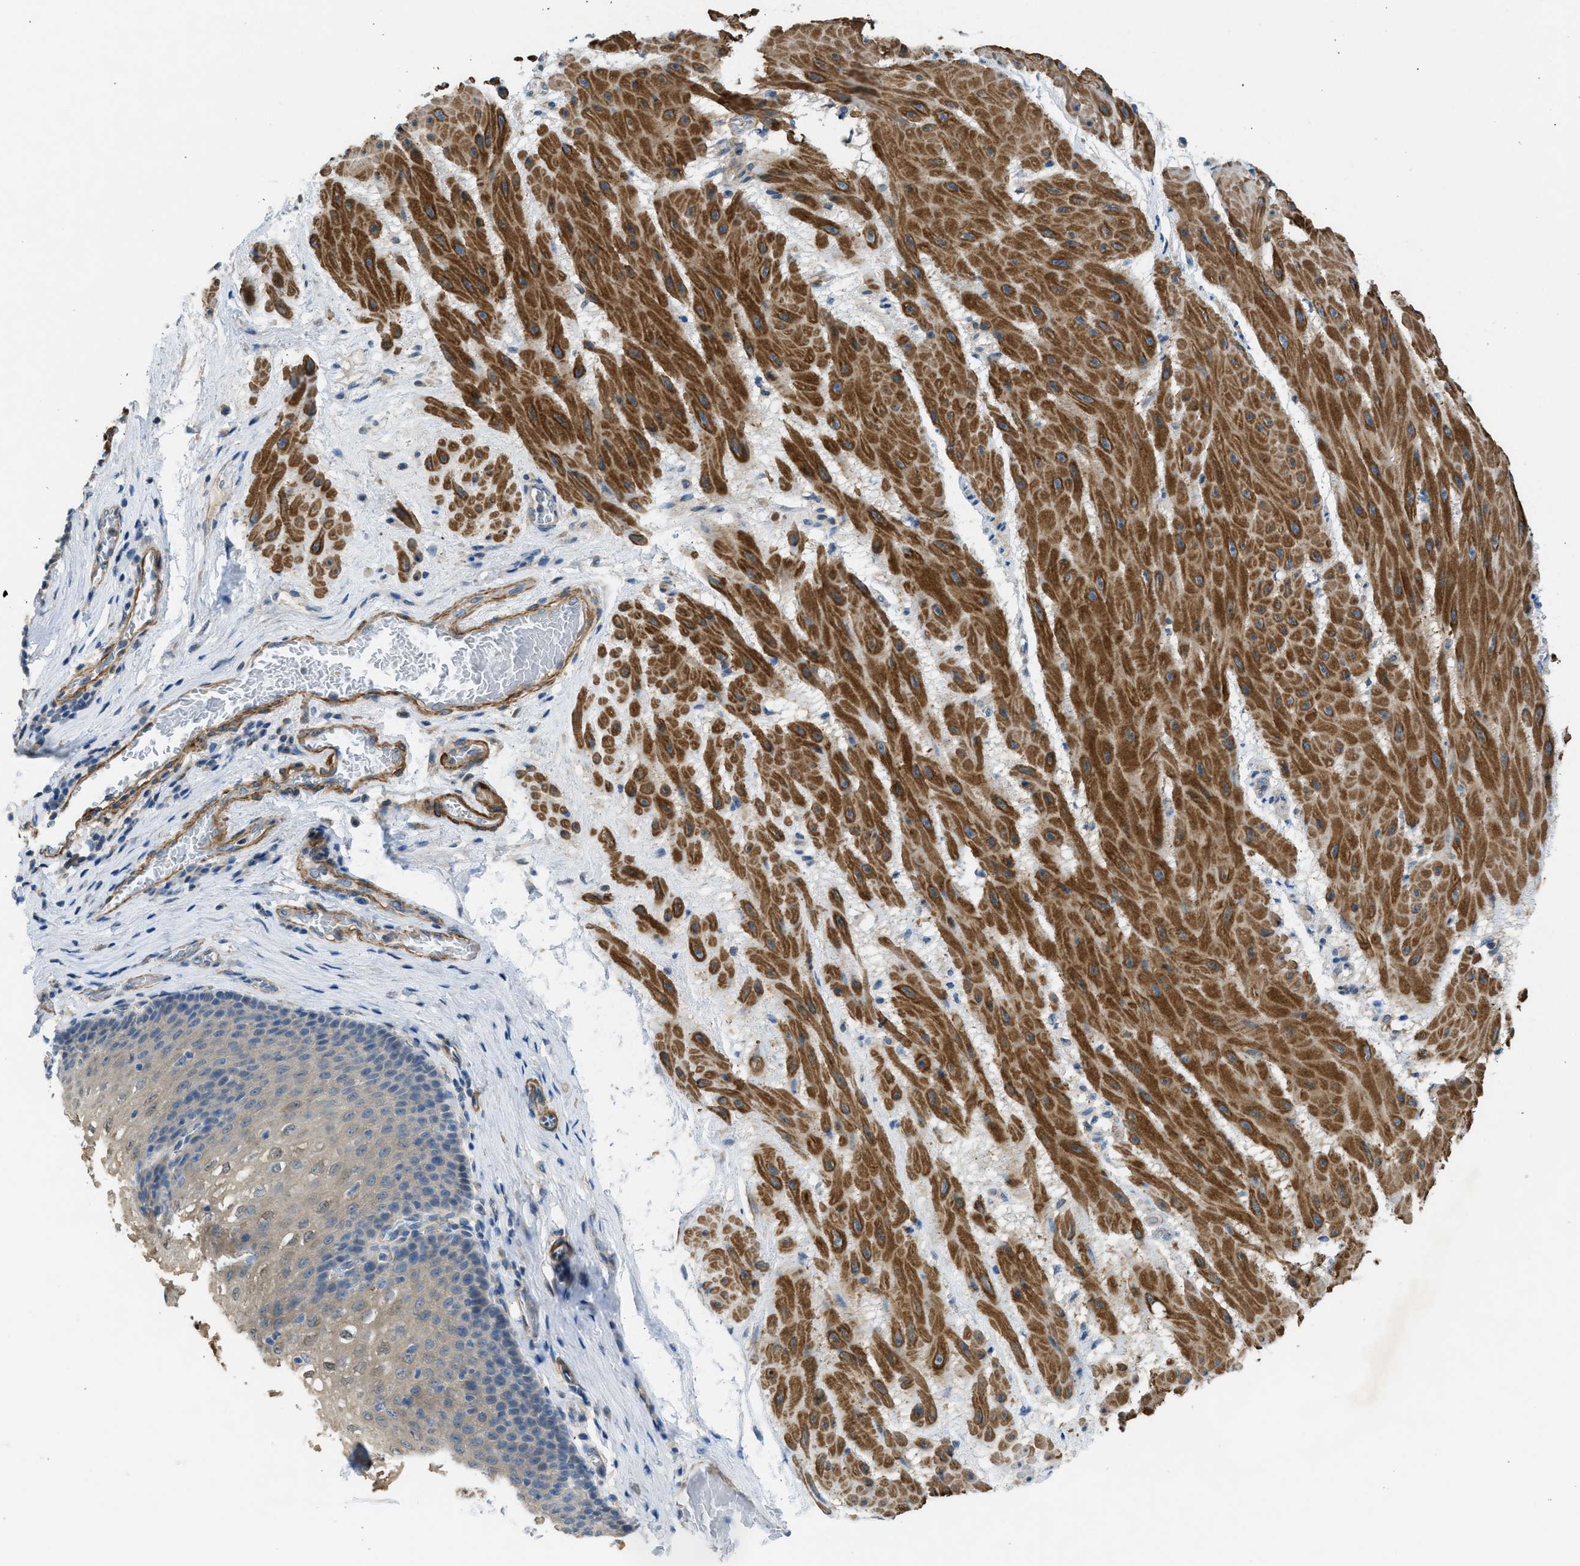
{"staining": {"intensity": "weak", "quantity": "<25%", "location": "cytoplasmic/membranous"}, "tissue": "esophagus", "cell_type": "Squamous epithelial cells", "image_type": "normal", "snomed": [{"axis": "morphology", "description": "Normal tissue, NOS"}, {"axis": "topography", "description": "Esophagus"}], "caption": "An IHC histopathology image of benign esophagus is shown. There is no staining in squamous epithelial cells of esophagus. The staining was performed using DAB to visualize the protein expression in brown, while the nuclei were stained in blue with hematoxylin (Magnification: 20x).", "gene": "PCNX3", "patient": {"sex": "male", "age": 48}}